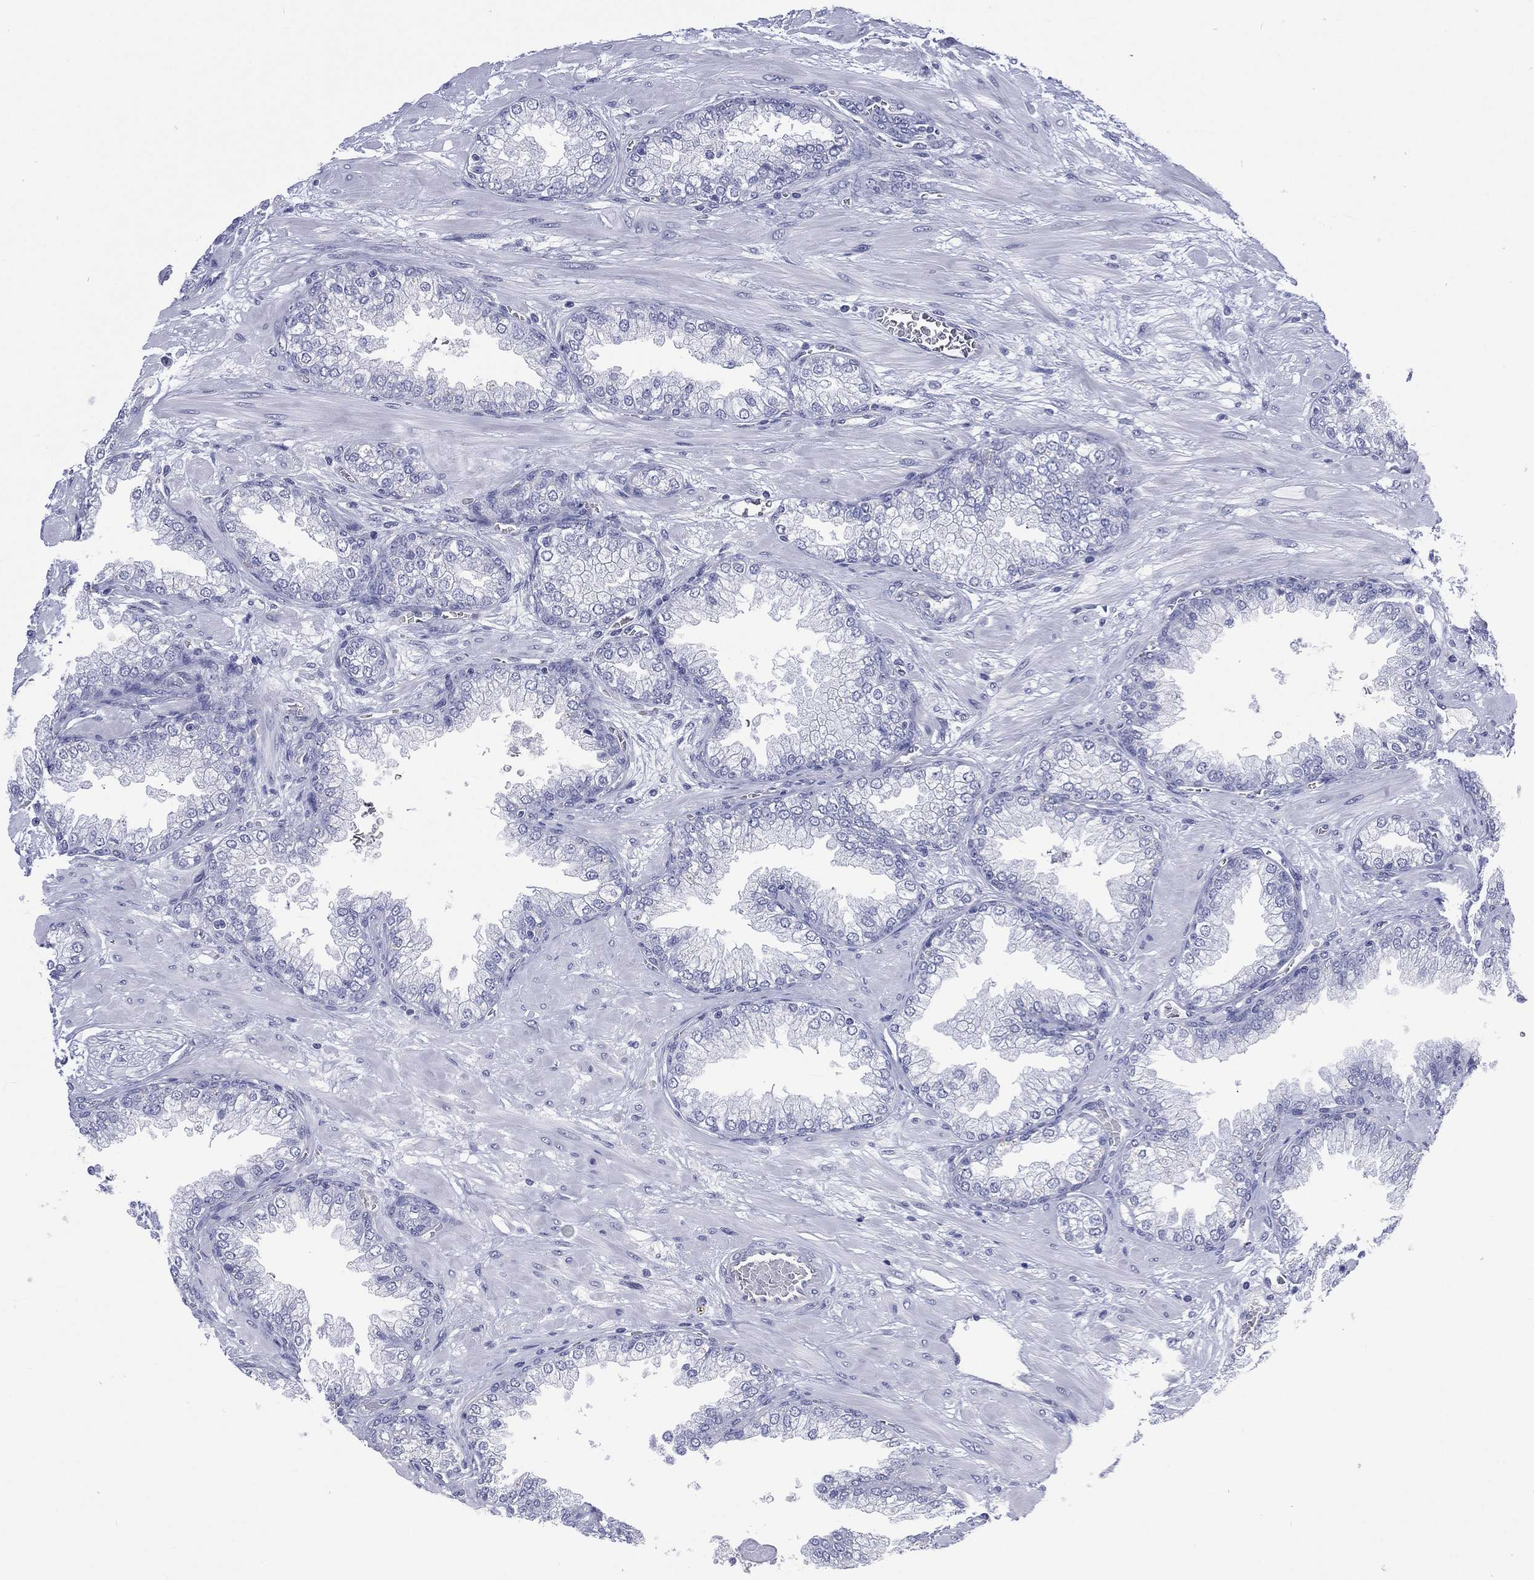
{"staining": {"intensity": "negative", "quantity": "none", "location": "none"}, "tissue": "prostate cancer", "cell_type": "Tumor cells", "image_type": "cancer", "snomed": [{"axis": "morphology", "description": "Adenocarcinoma, Low grade"}, {"axis": "topography", "description": "Prostate"}], "caption": "This is an immunohistochemistry (IHC) photomicrograph of human prostate cancer. There is no positivity in tumor cells.", "gene": "SSX1", "patient": {"sex": "male", "age": 57}}